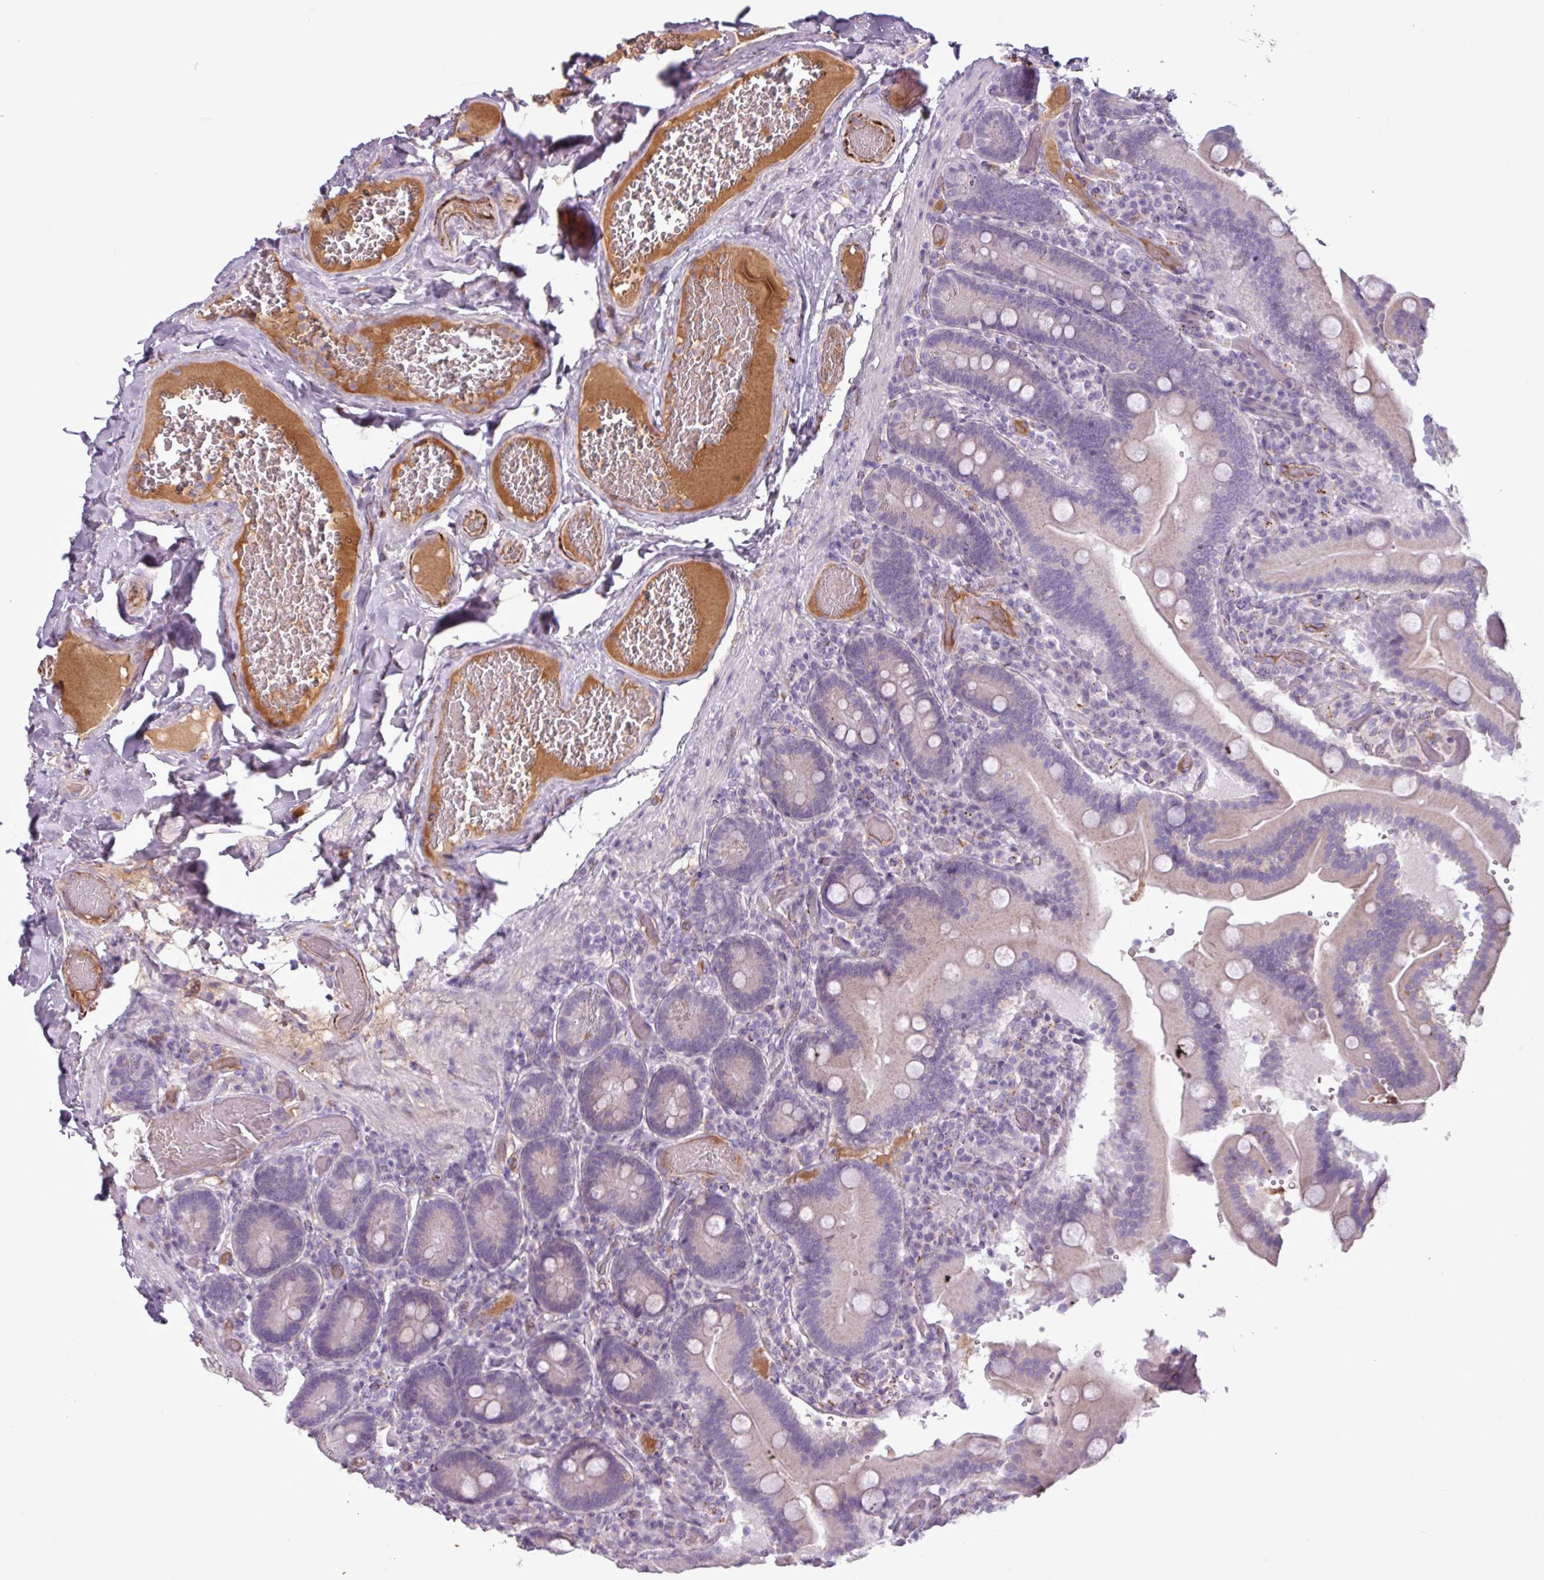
{"staining": {"intensity": "negative", "quantity": "none", "location": "none"}, "tissue": "duodenum", "cell_type": "Glandular cells", "image_type": "normal", "snomed": [{"axis": "morphology", "description": "Normal tissue, NOS"}, {"axis": "topography", "description": "Duodenum"}], "caption": "IHC histopathology image of normal duodenum: duodenum stained with DAB shows no significant protein positivity in glandular cells.", "gene": "C4A", "patient": {"sex": "female", "age": 62}}